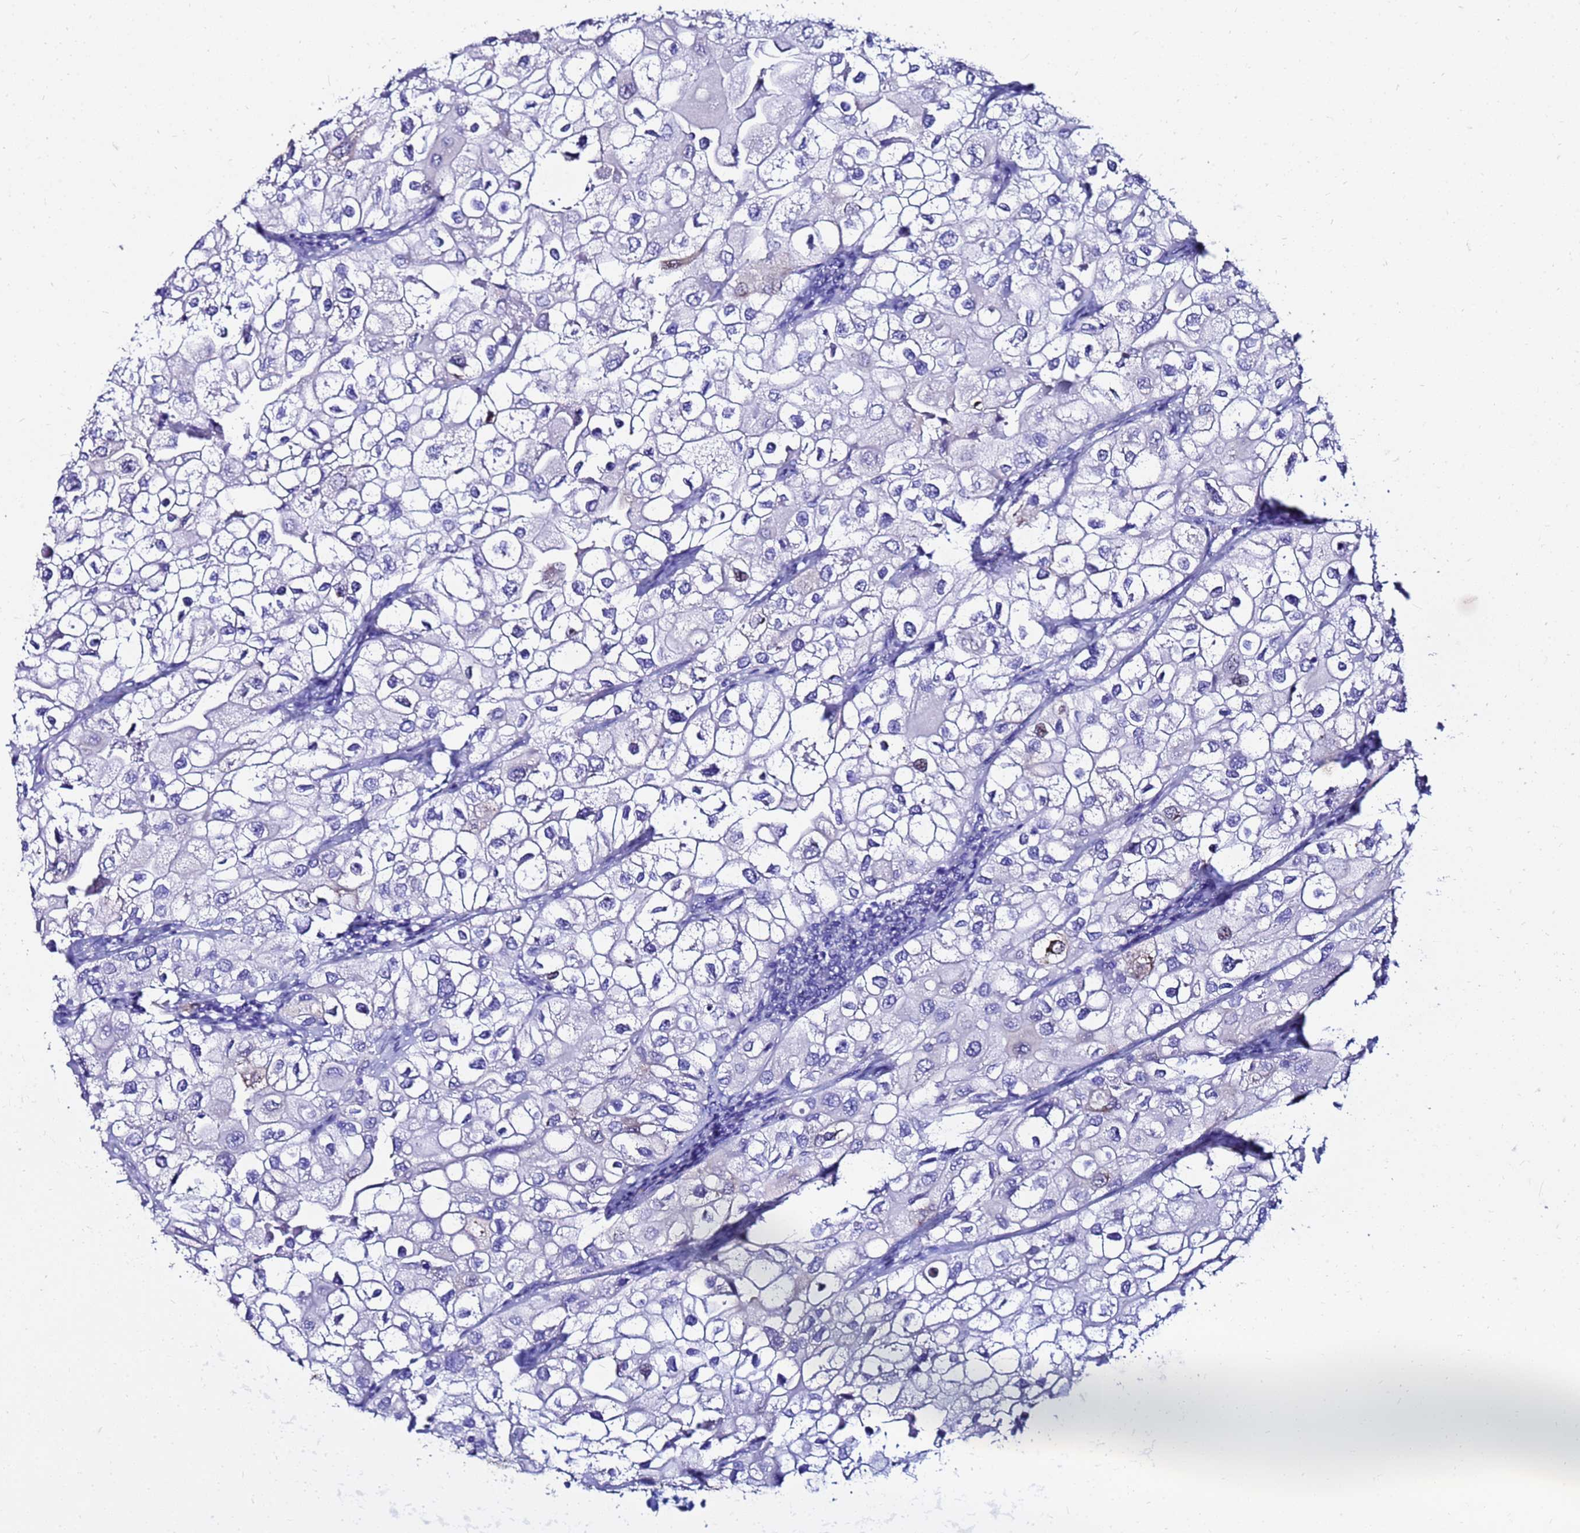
{"staining": {"intensity": "negative", "quantity": "none", "location": "none"}, "tissue": "urothelial cancer", "cell_type": "Tumor cells", "image_type": "cancer", "snomed": [{"axis": "morphology", "description": "Urothelial carcinoma, High grade"}, {"axis": "topography", "description": "Urinary bladder"}], "caption": "Immunohistochemistry (IHC) of human high-grade urothelial carcinoma exhibits no positivity in tumor cells.", "gene": "PPP1R14C", "patient": {"sex": "male", "age": 64}}